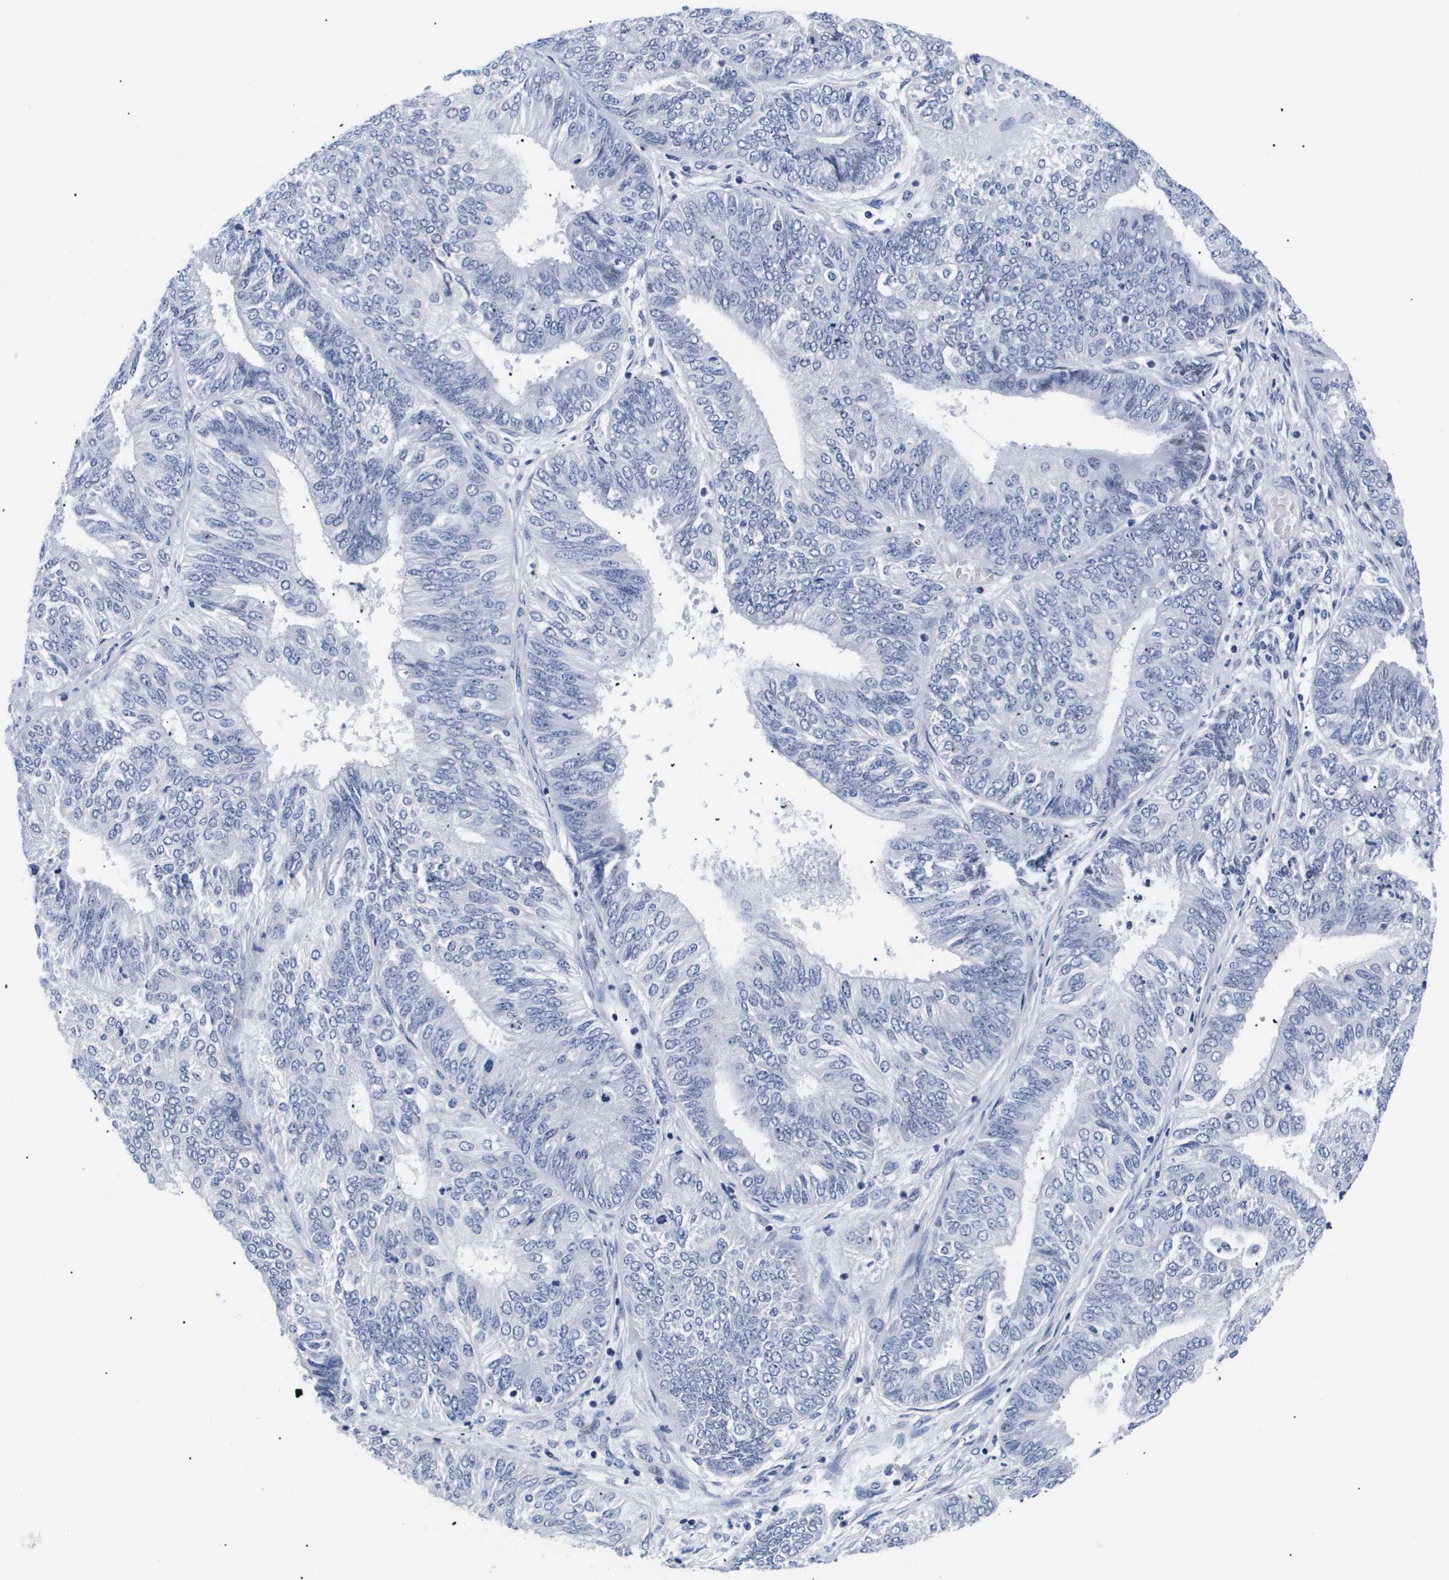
{"staining": {"intensity": "negative", "quantity": "none", "location": "none"}, "tissue": "endometrial cancer", "cell_type": "Tumor cells", "image_type": "cancer", "snomed": [{"axis": "morphology", "description": "Adenocarcinoma, NOS"}, {"axis": "topography", "description": "Endometrium"}], "caption": "There is no significant staining in tumor cells of endometrial adenocarcinoma.", "gene": "SHD", "patient": {"sex": "female", "age": 58}}